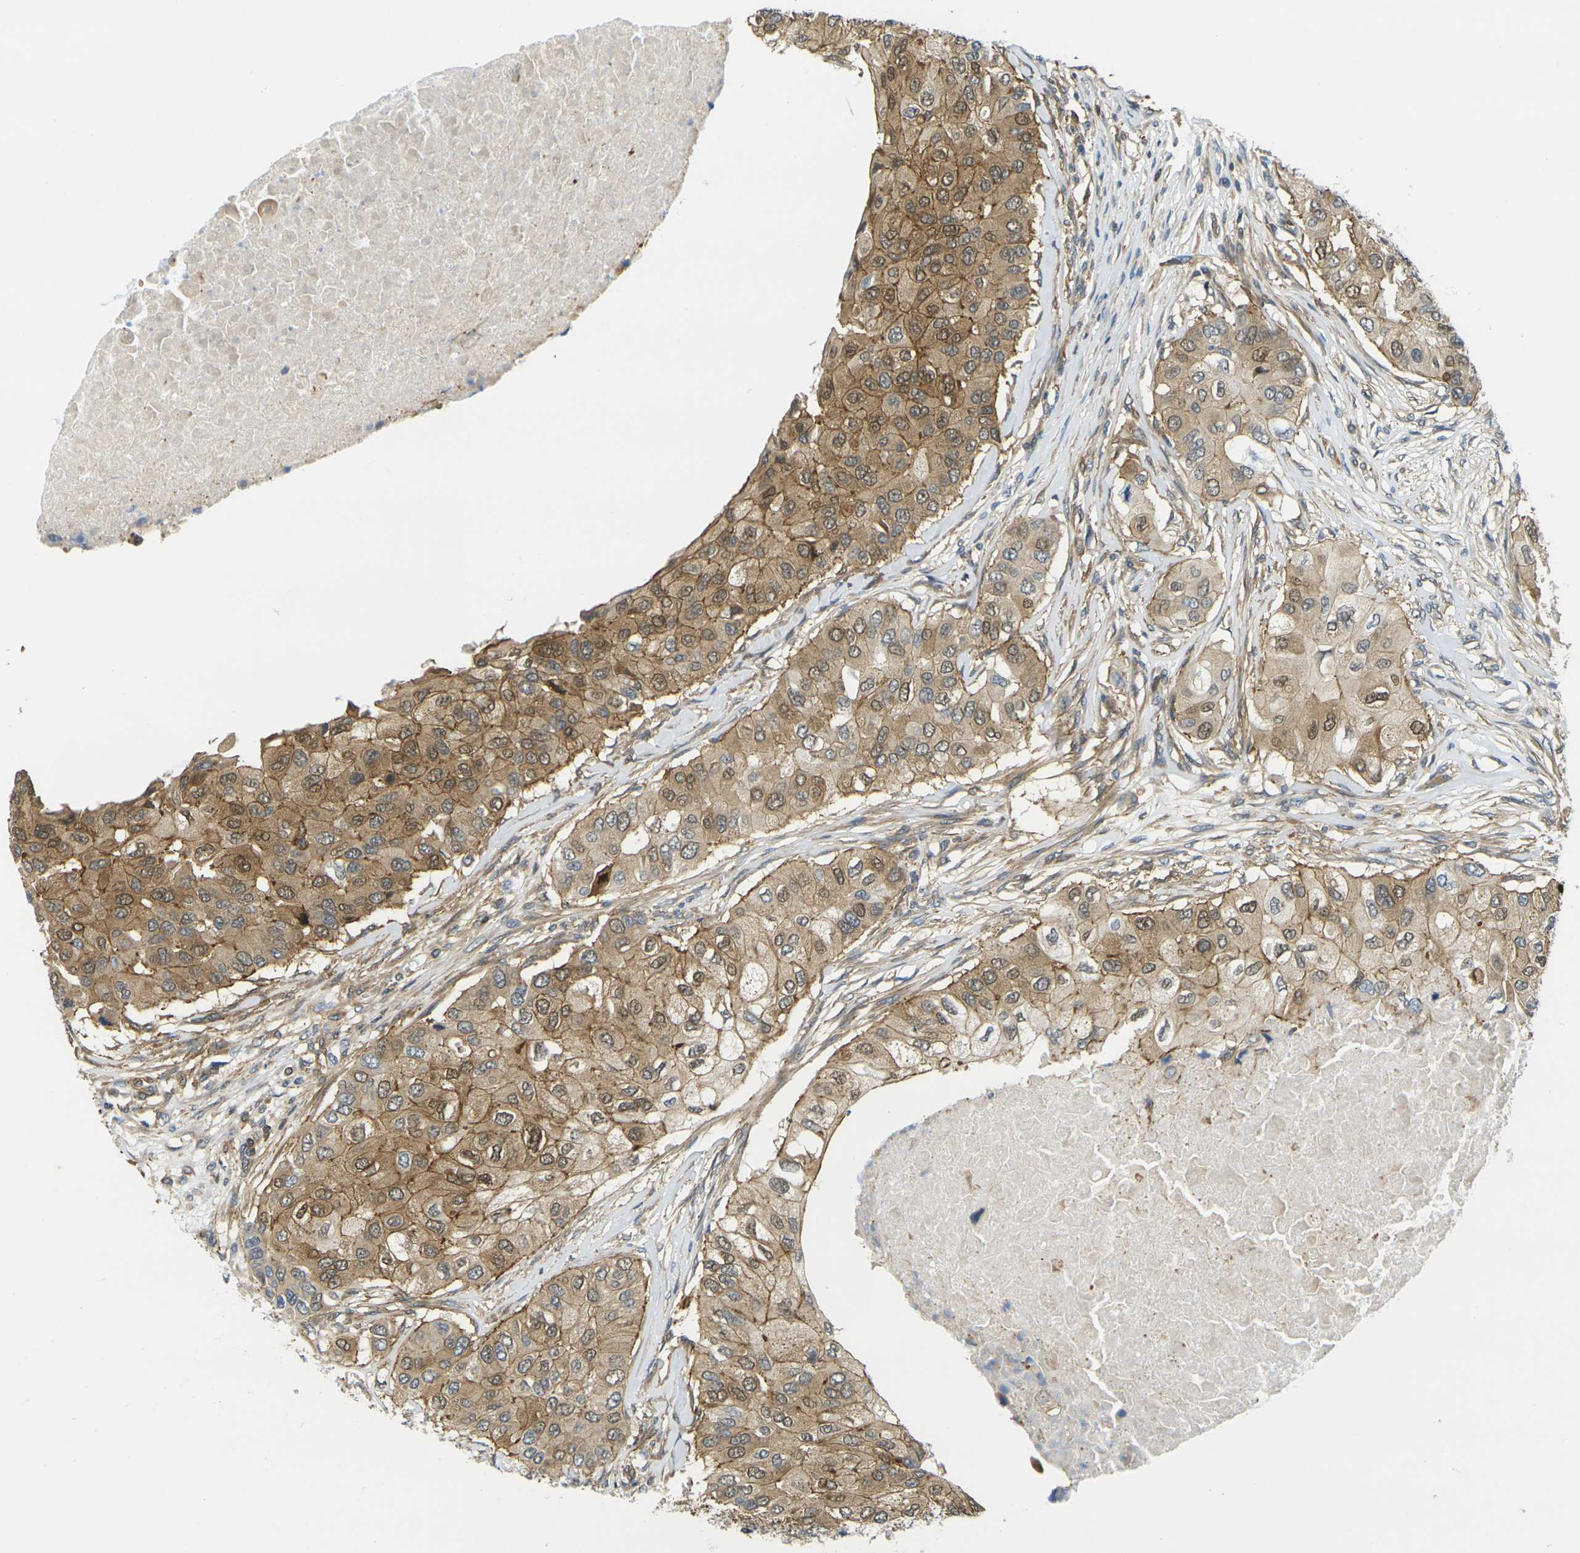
{"staining": {"intensity": "moderate", "quantity": ">75%", "location": "cytoplasmic/membranous,nuclear"}, "tissue": "breast cancer", "cell_type": "Tumor cells", "image_type": "cancer", "snomed": [{"axis": "morphology", "description": "Normal tissue, NOS"}, {"axis": "morphology", "description": "Duct carcinoma"}, {"axis": "topography", "description": "Breast"}], "caption": "This is a photomicrograph of immunohistochemistry (IHC) staining of invasive ductal carcinoma (breast), which shows moderate expression in the cytoplasmic/membranous and nuclear of tumor cells.", "gene": "LASP1", "patient": {"sex": "female", "age": 49}}